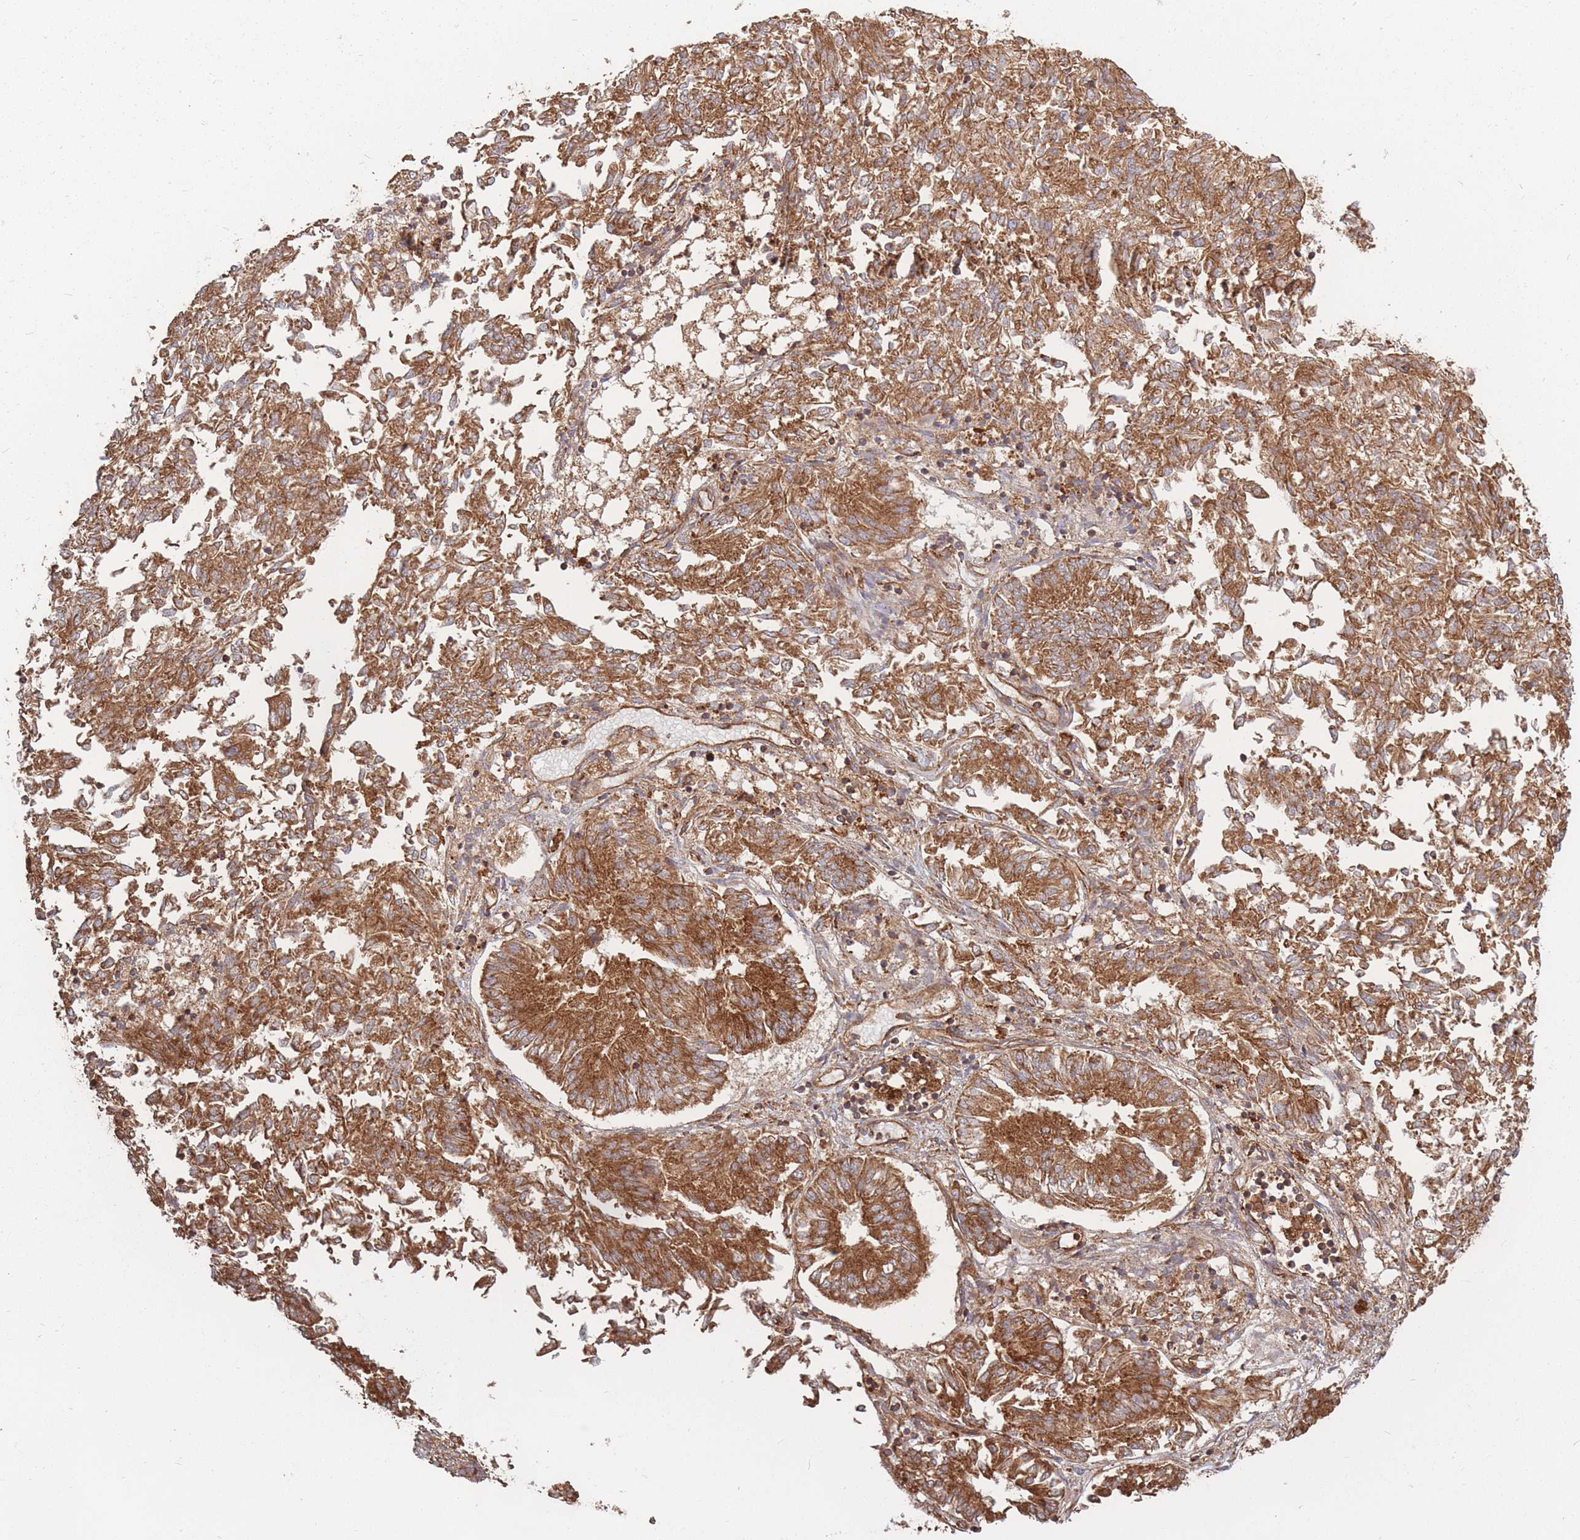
{"staining": {"intensity": "strong", "quantity": ">75%", "location": "cytoplasmic/membranous"}, "tissue": "endometrial cancer", "cell_type": "Tumor cells", "image_type": "cancer", "snomed": [{"axis": "morphology", "description": "Adenocarcinoma, NOS"}, {"axis": "topography", "description": "Endometrium"}], "caption": "Strong cytoplasmic/membranous staining is identified in approximately >75% of tumor cells in endometrial cancer.", "gene": "RASSF2", "patient": {"sex": "female", "age": 58}}